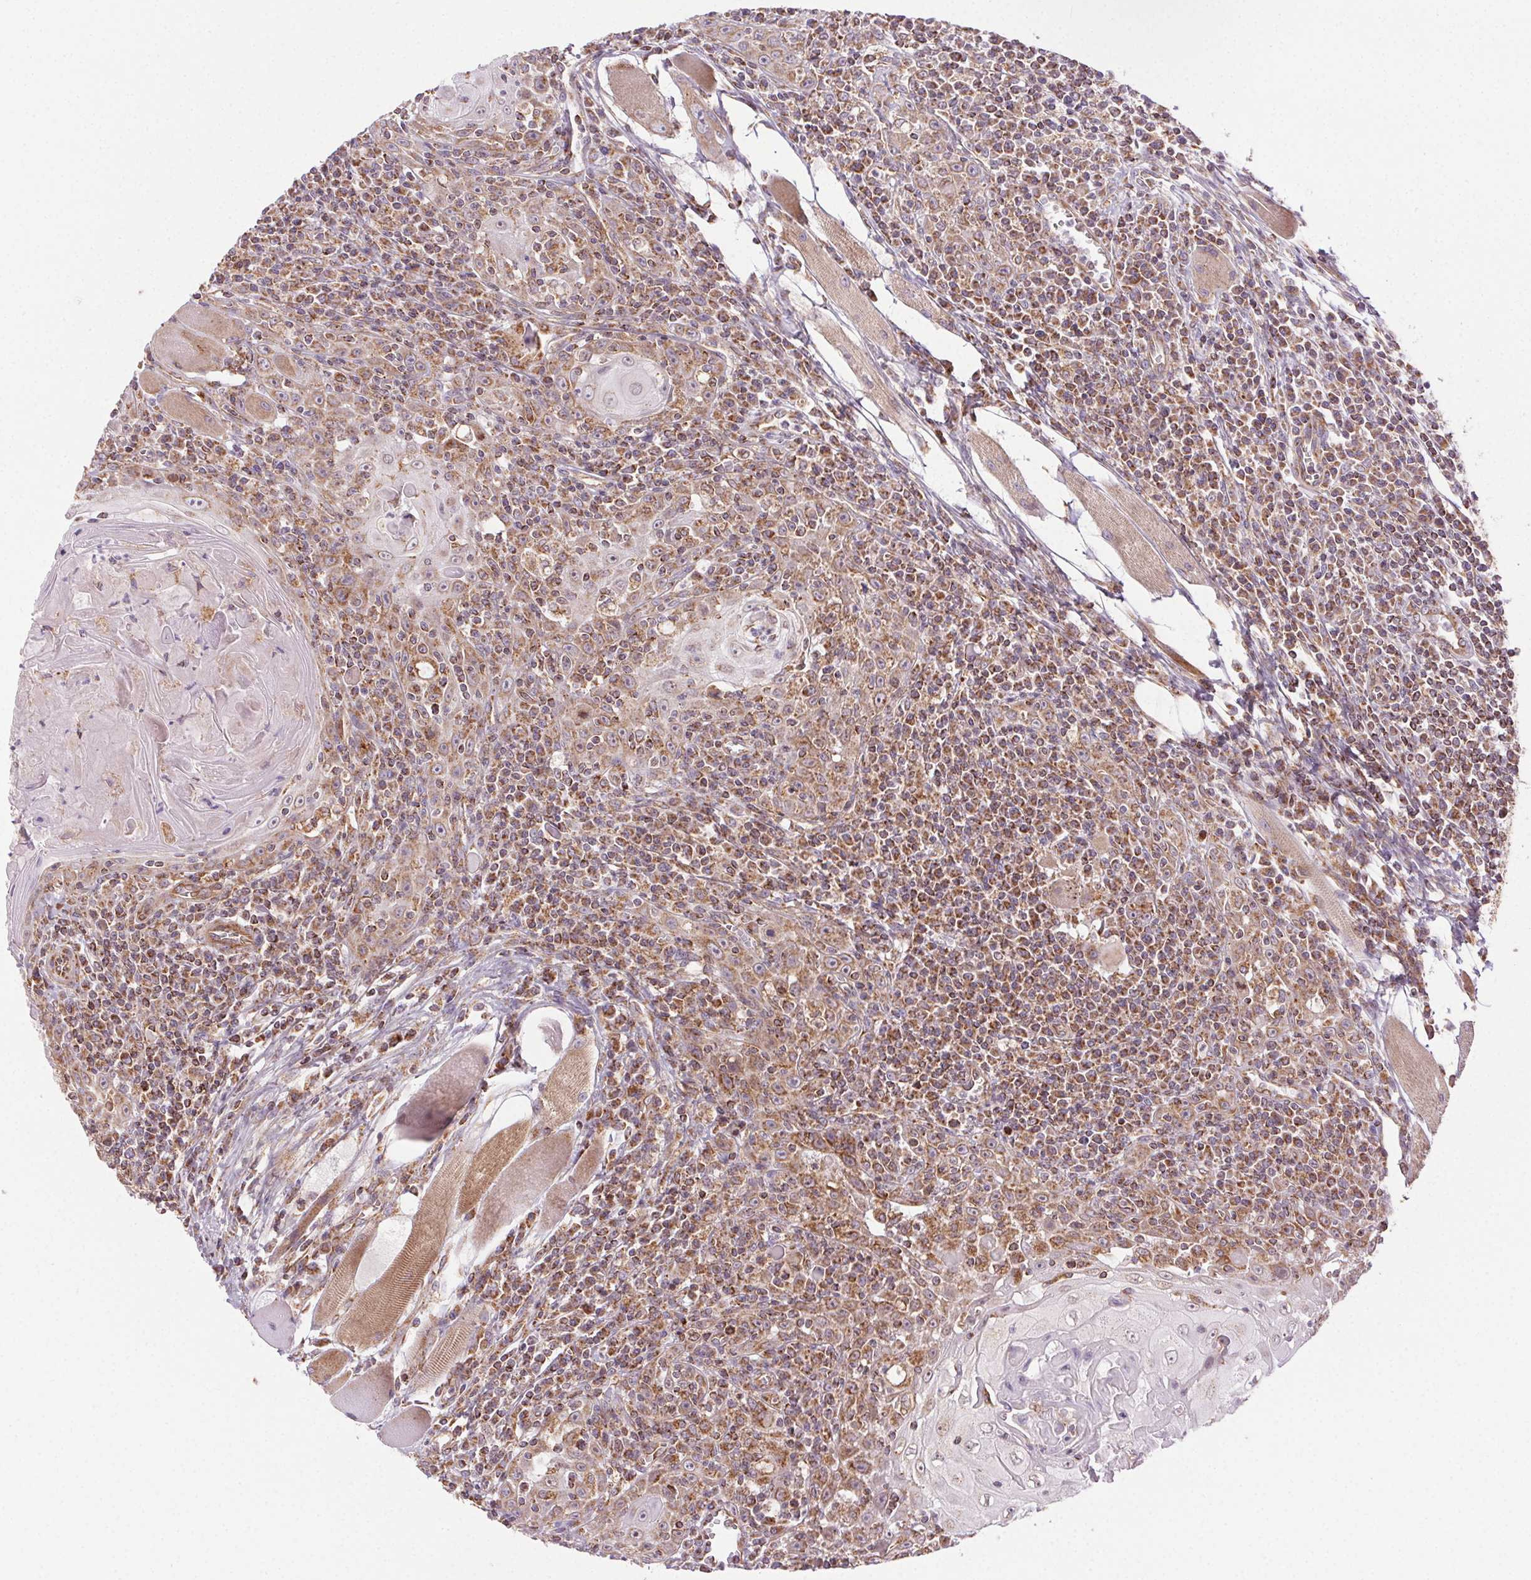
{"staining": {"intensity": "moderate", "quantity": ">75%", "location": "cytoplasmic/membranous"}, "tissue": "head and neck cancer", "cell_type": "Tumor cells", "image_type": "cancer", "snomed": [{"axis": "morphology", "description": "Squamous cell carcinoma, NOS"}, {"axis": "topography", "description": "Head-Neck"}], "caption": "This micrograph demonstrates immunohistochemistry staining of human head and neck cancer (squamous cell carcinoma), with medium moderate cytoplasmic/membranous positivity in about >75% of tumor cells.", "gene": "CLPB", "patient": {"sex": "male", "age": 52}}